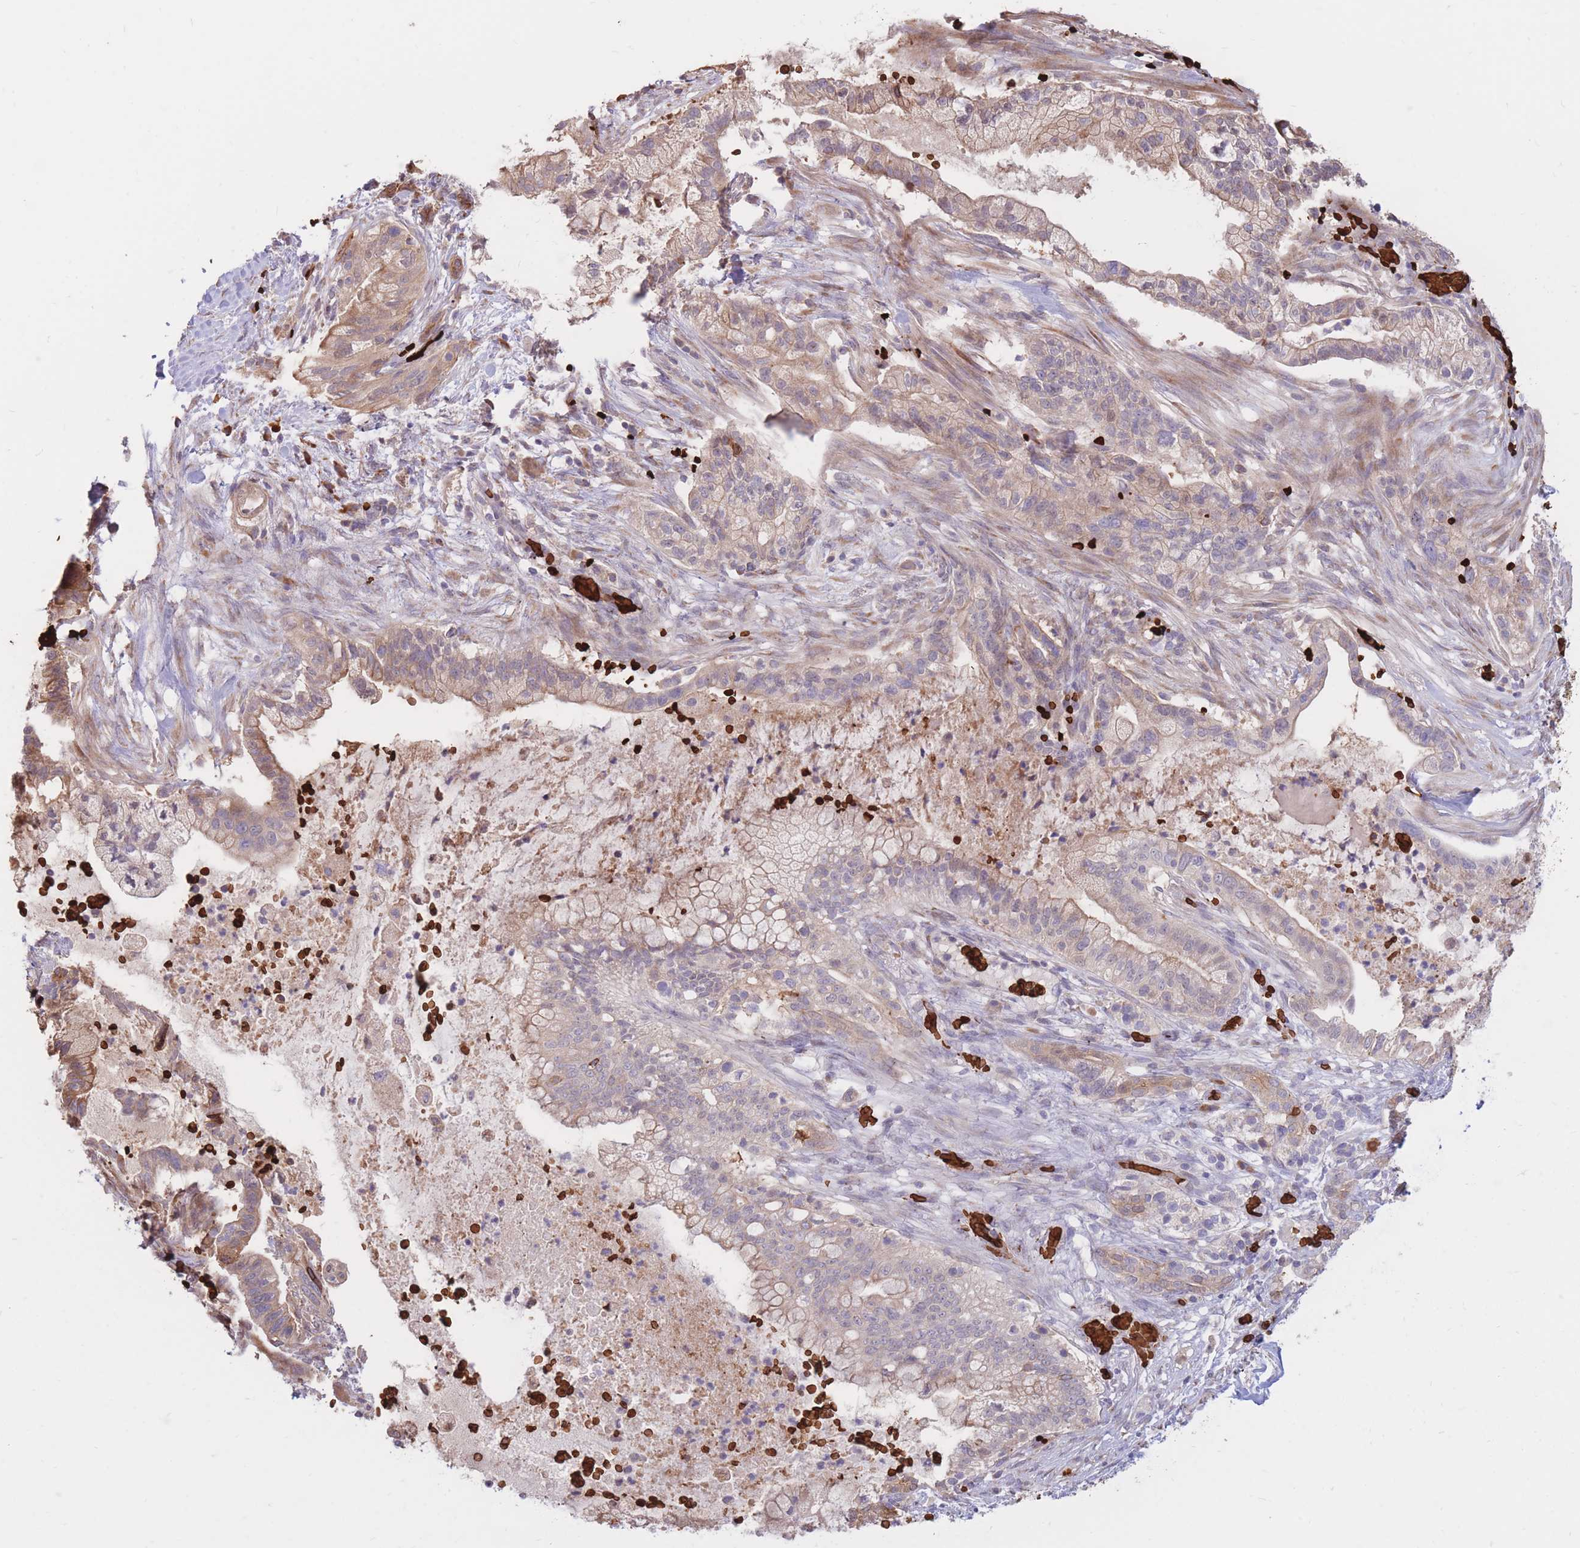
{"staining": {"intensity": "weak", "quantity": "25%-75%", "location": "cytoplasmic/membranous"}, "tissue": "pancreatic cancer", "cell_type": "Tumor cells", "image_type": "cancer", "snomed": [{"axis": "morphology", "description": "Adenocarcinoma, NOS"}, {"axis": "topography", "description": "Pancreas"}], "caption": "Tumor cells display low levels of weak cytoplasmic/membranous expression in approximately 25%-75% of cells in human pancreatic cancer.", "gene": "ATP10D", "patient": {"sex": "male", "age": 44}}